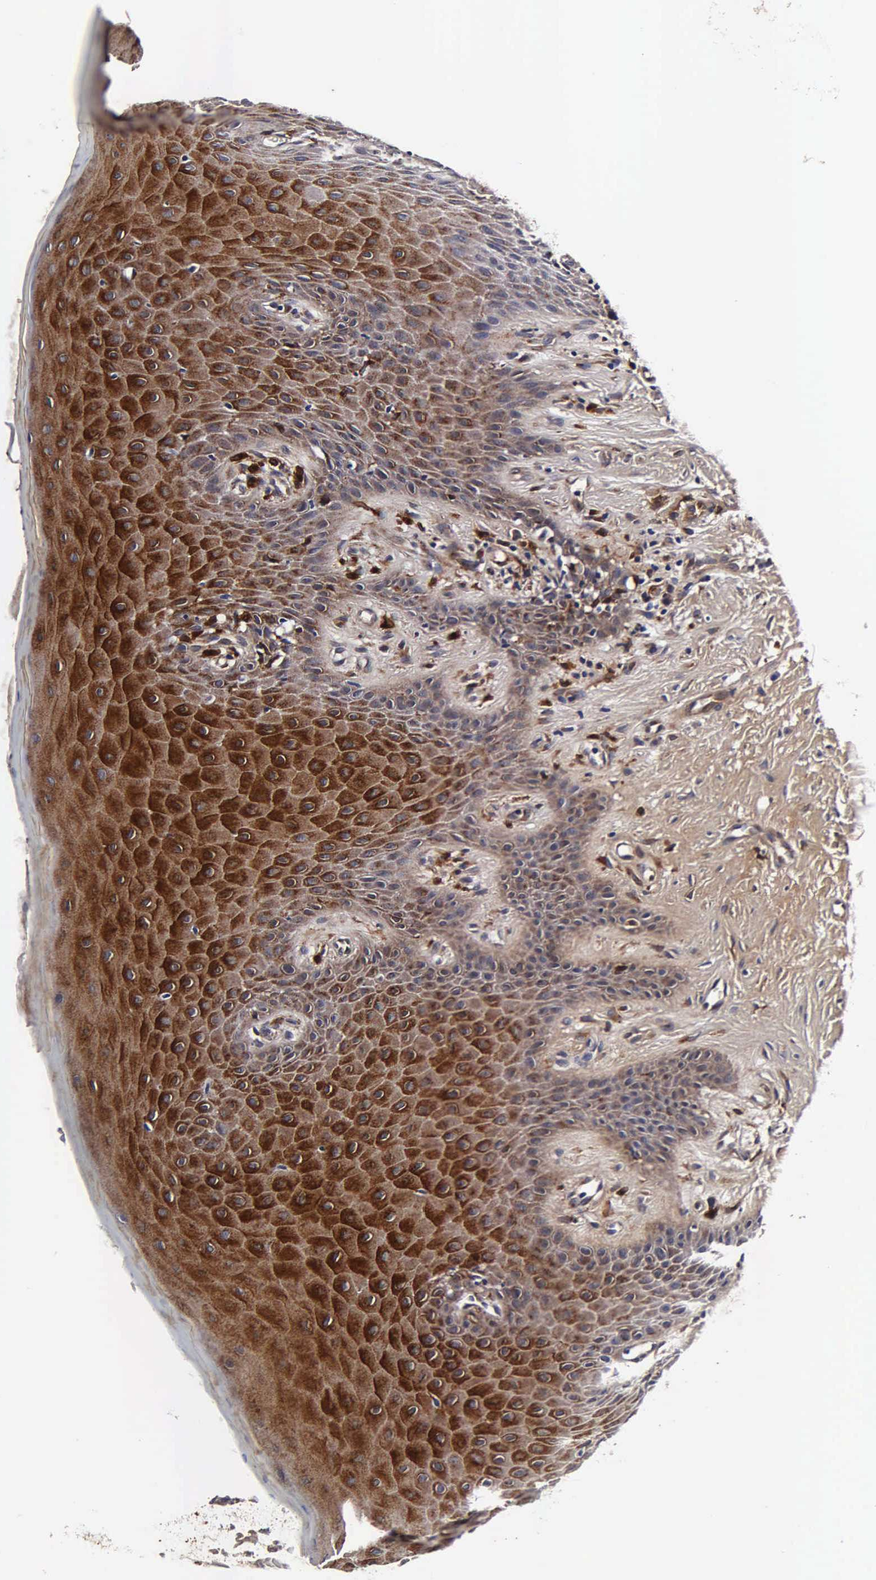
{"staining": {"intensity": "strong", "quantity": "25%-75%", "location": "cytoplasmic/membranous"}, "tissue": "oral mucosa", "cell_type": "Squamous epithelial cells", "image_type": "normal", "snomed": [{"axis": "morphology", "description": "Normal tissue, NOS"}, {"axis": "topography", "description": "Oral tissue"}], "caption": "This histopathology image shows benign oral mucosa stained with IHC to label a protein in brown. The cytoplasmic/membranous of squamous epithelial cells show strong positivity for the protein. Nuclei are counter-stained blue.", "gene": "CST3", "patient": {"sex": "male", "age": 69}}